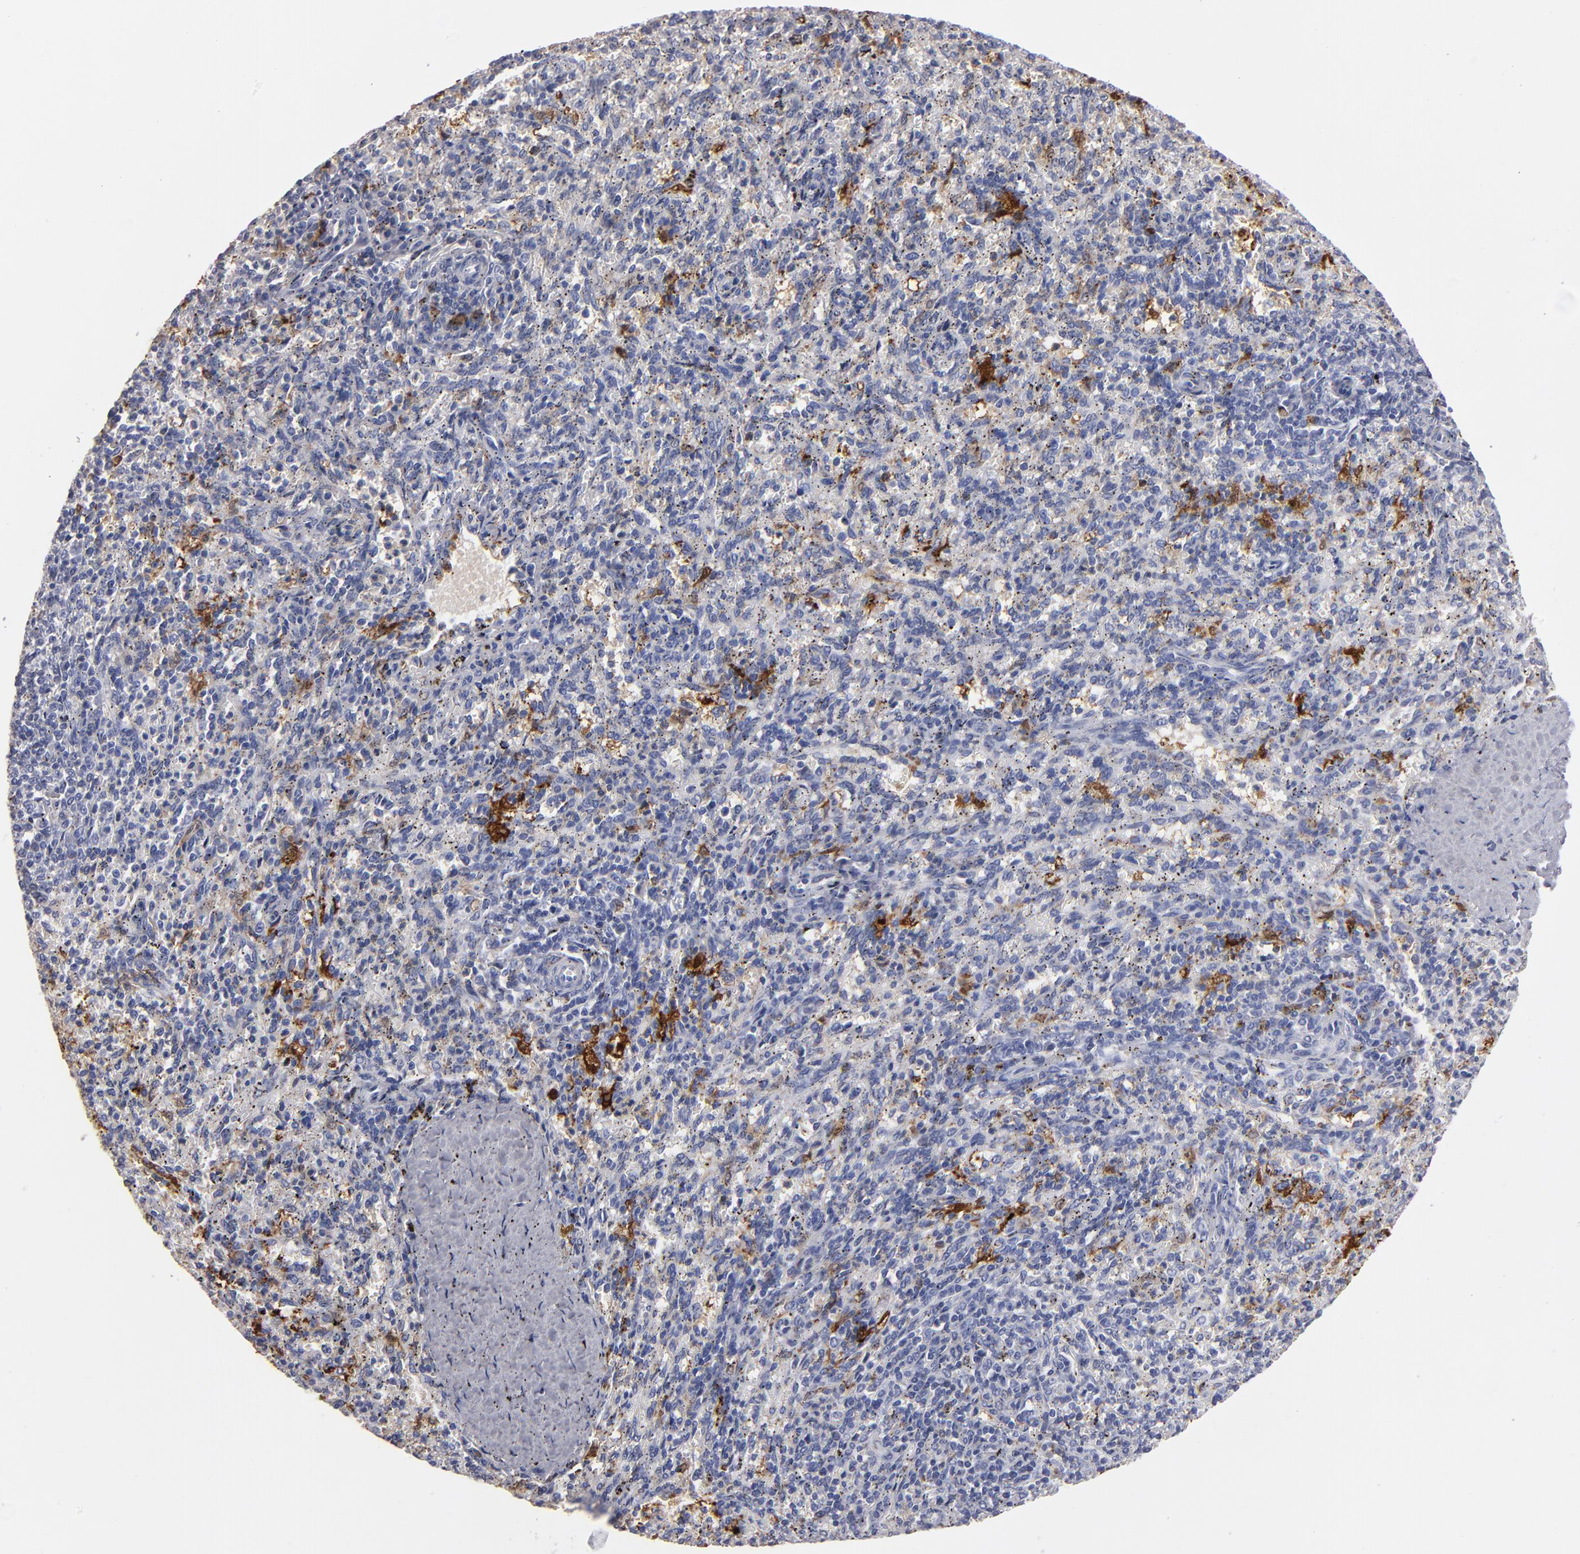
{"staining": {"intensity": "negative", "quantity": "none", "location": "none"}, "tissue": "spleen", "cell_type": "Cells in red pulp", "image_type": "normal", "snomed": [{"axis": "morphology", "description": "Normal tissue, NOS"}, {"axis": "topography", "description": "Spleen"}], "caption": "Protein analysis of unremarkable spleen displays no significant positivity in cells in red pulp.", "gene": "FABP4", "patient": {"sex": "female", "age": 10}}